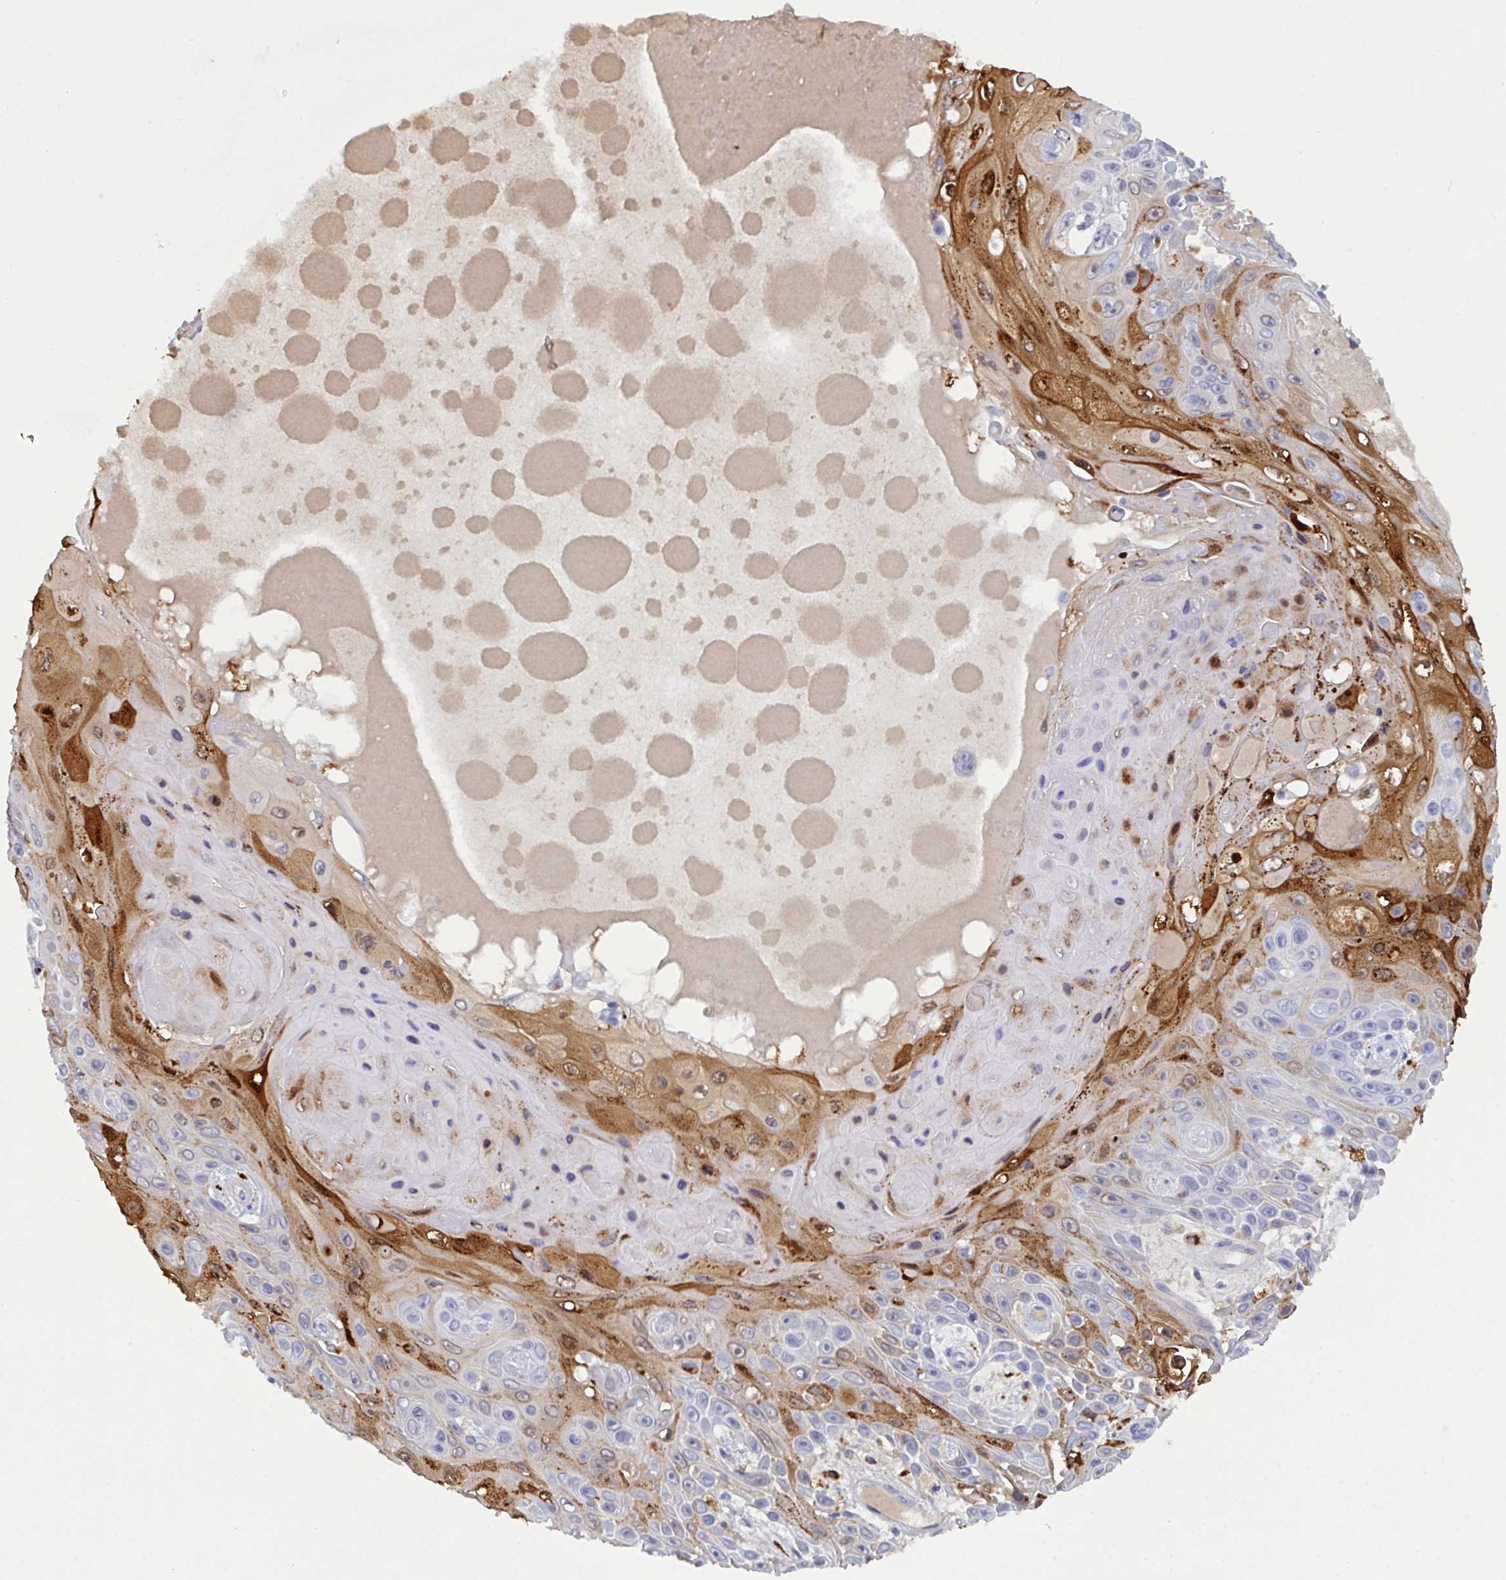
{"staining": {"intensity": "strong", "quantity": "<25%", "location": "cytoplasmic/membranous,nuclear"}, "tissue": "skin cancer", "cell_type": "Tumor cells", "image_type": "cancer", "snomed": [{"axis": "morphology", "description": "Squamous cell carcinoma, NOS"}, {"axis": "topography", "description": "Skin"}], "caption": "Protein expression analysis of human squamous cell carcinoma (skin) reveals strong cytoplasmic/membranous and nuclear staining in approximately <25% of tumor cells.", "gene": "SERPINB13", "patient": {"sex": "male", "age": 82}}